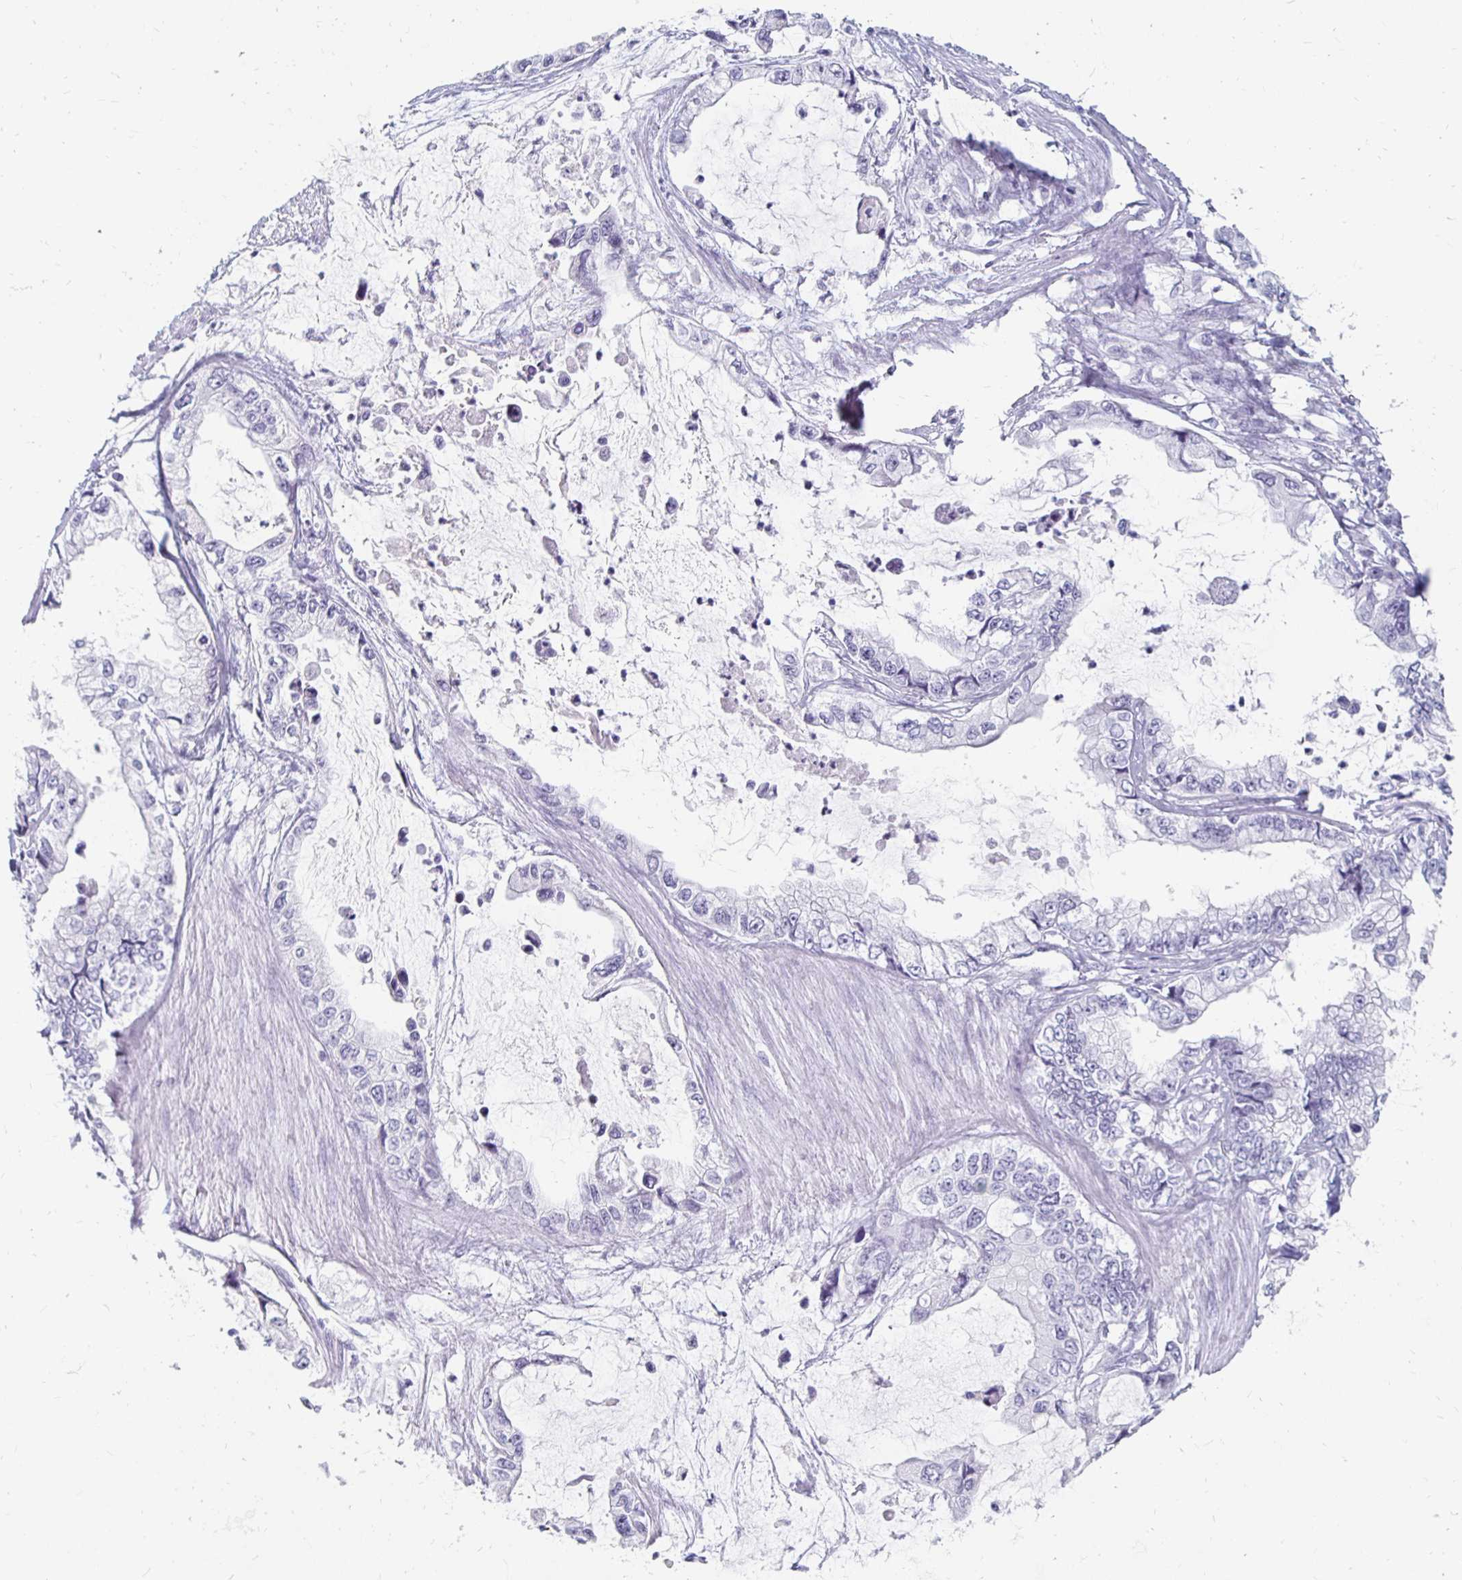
{"staining": {"intensity": "negative", "quantity": "none", "location": "none"}, "tissue": "stomach cancer", "cell_type": "Tumor cells", "image_type": "cancer", "snomed": [{"axis": "morphology", "description": "Adenocarcinoma, NOS"}, {"axis": "topography", "description": "Pancreas"}, {"axis": "topography", "description": "Stomach, upper"}, {"axis": "topography", "description": "Stomach"}], "caption": "Protein analysis of stomach adenocarcinoma demonstrates no significant positivity in tumor cells. (Brightfield microscopy of DAB (3,3'-diaminobenzidine) IHC at high magnification).", "gene": "KCNQ2", "patient": {"sex": "male", "age": 77}}